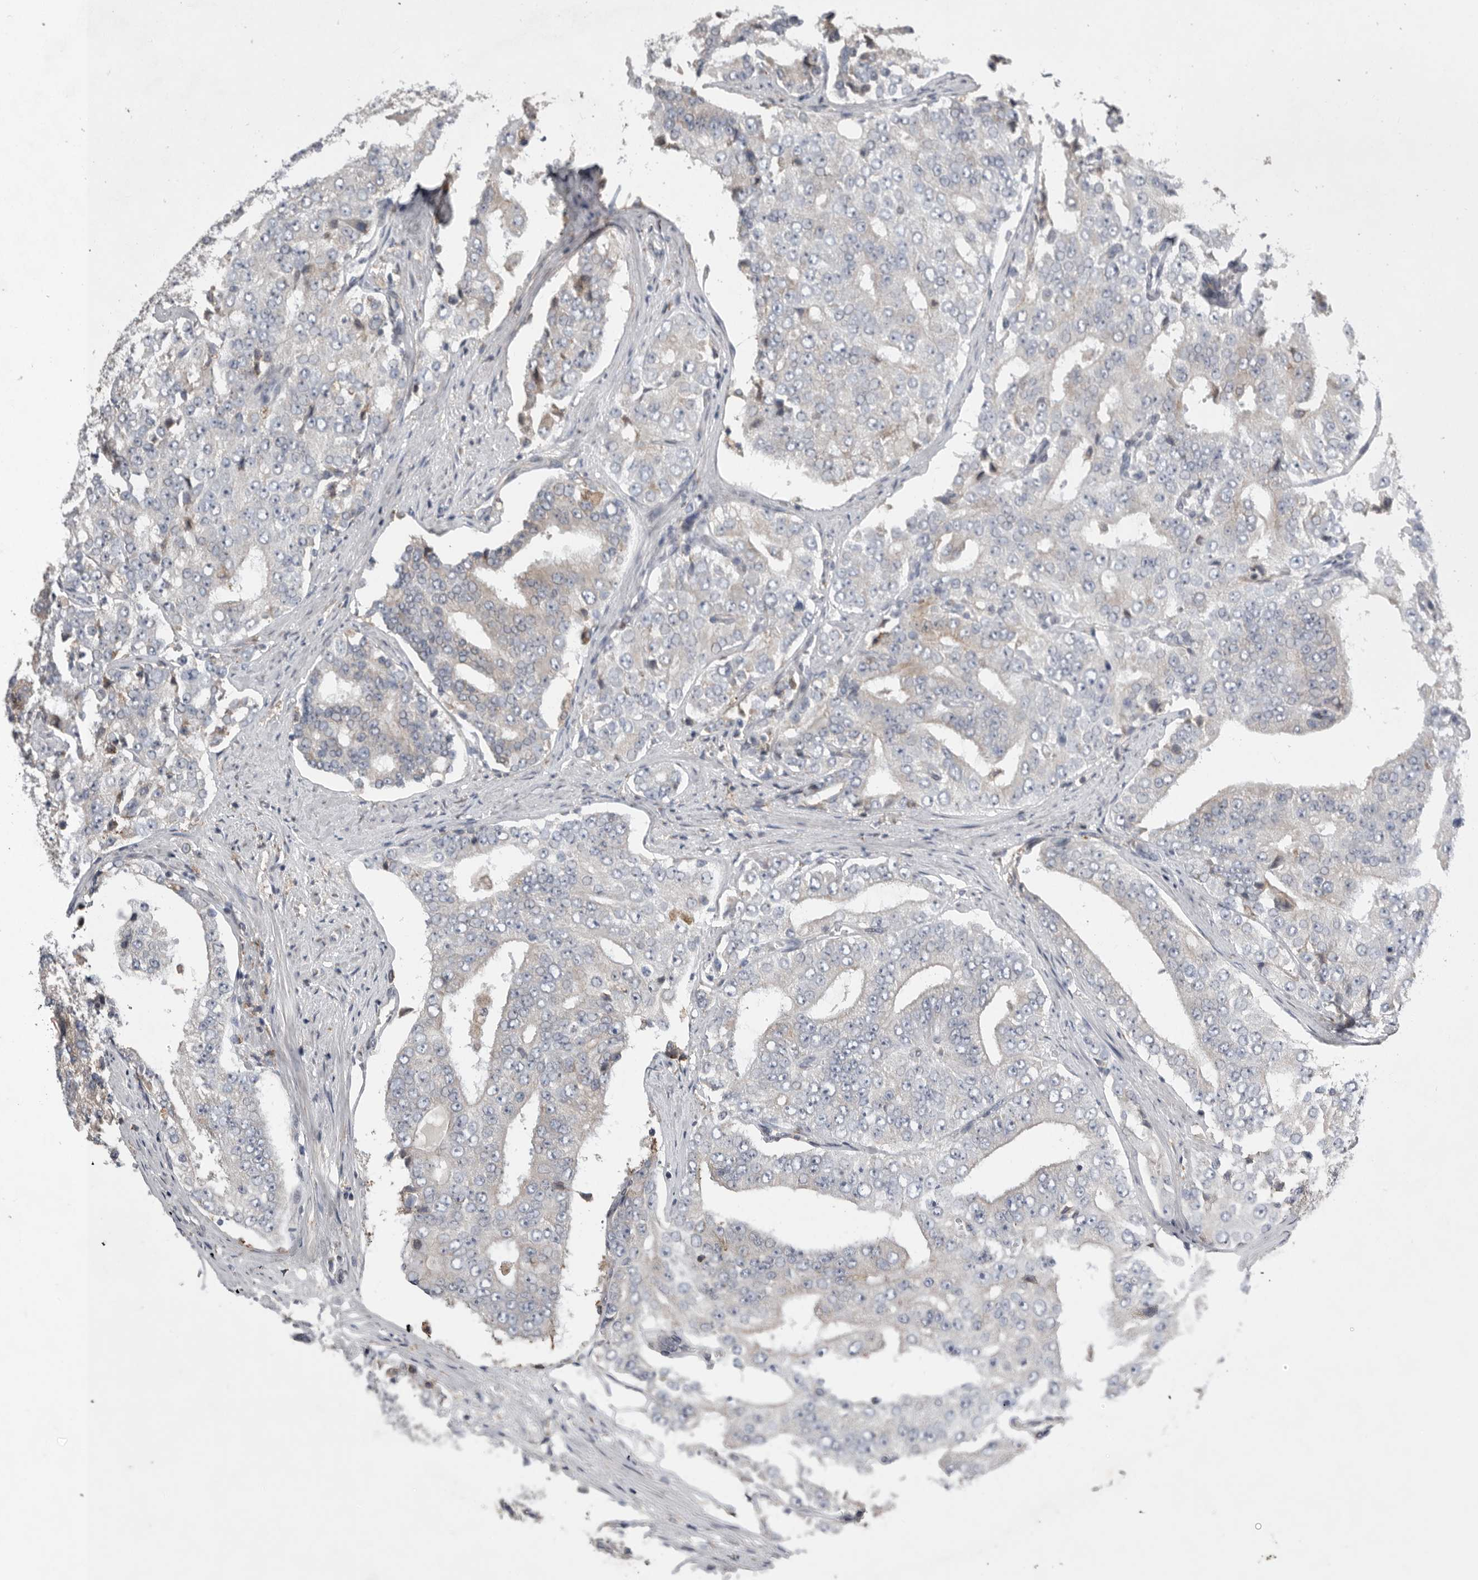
{"staining": {"intensity": "weak", "quantity": "25%-75%", "location": "cytoplasmic/membranous"}, "tissue": "prostate cancer", "cell_type": "Tumor cells", "image_type": "cancer", "snomed": [{"axis": "morphology", "description": "Adenocarcinoma, High grade"}, {"axis": "topography", "description": "Prostate"}], "caption": "Immunohistochemistry of human prostate high-grade adenocarcinoma exhibits low levels of weak cytoplasmic/membranous staining in approximately 25%-75% of tumor cells.", "gene": "GANAB", "patient": {"sex": "male", "age": 58}}